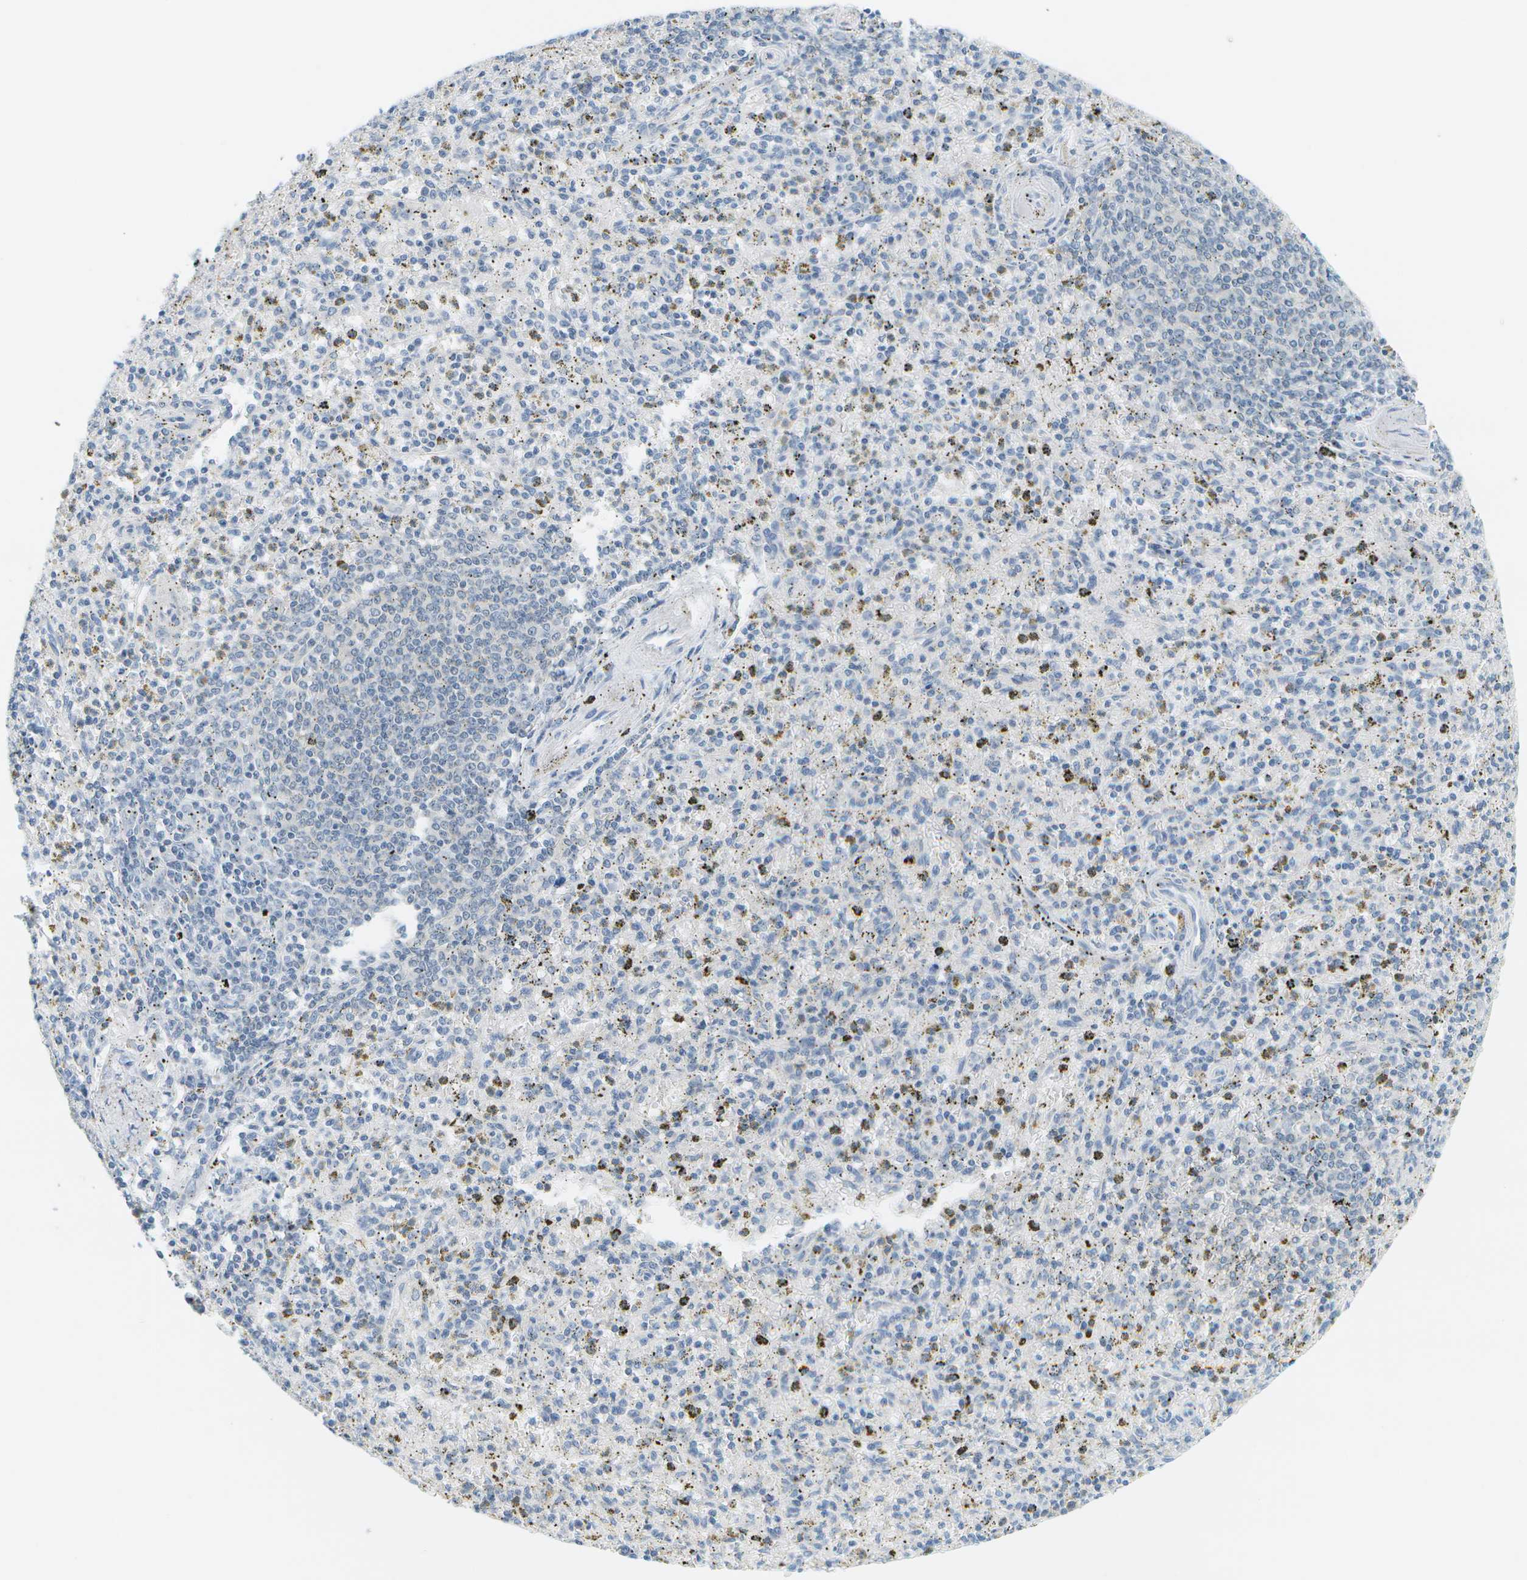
{"staining": {"intensity": "negative", "quantity": "none", "location": "none"}, "tissue": "spleen", "cell_type": "Cells in red pulp", "image_type": "normal", "snomed": [{"axis": "morphology", "description": "Normal tissue, NOS"}, {"axis": "topography", "description": "Spleen"}], "caption": "IHC photomicrograph of unremarkable spleen: human spleen stained with DAB (3,3'-diaminobenzidine) reveals no significant protein positivity in cells in red pulp. (DAB immunohistochemistry (IHC), high magnification).", "gene": "SMYD5", "patient": {"sex": "male", "age": 72}}